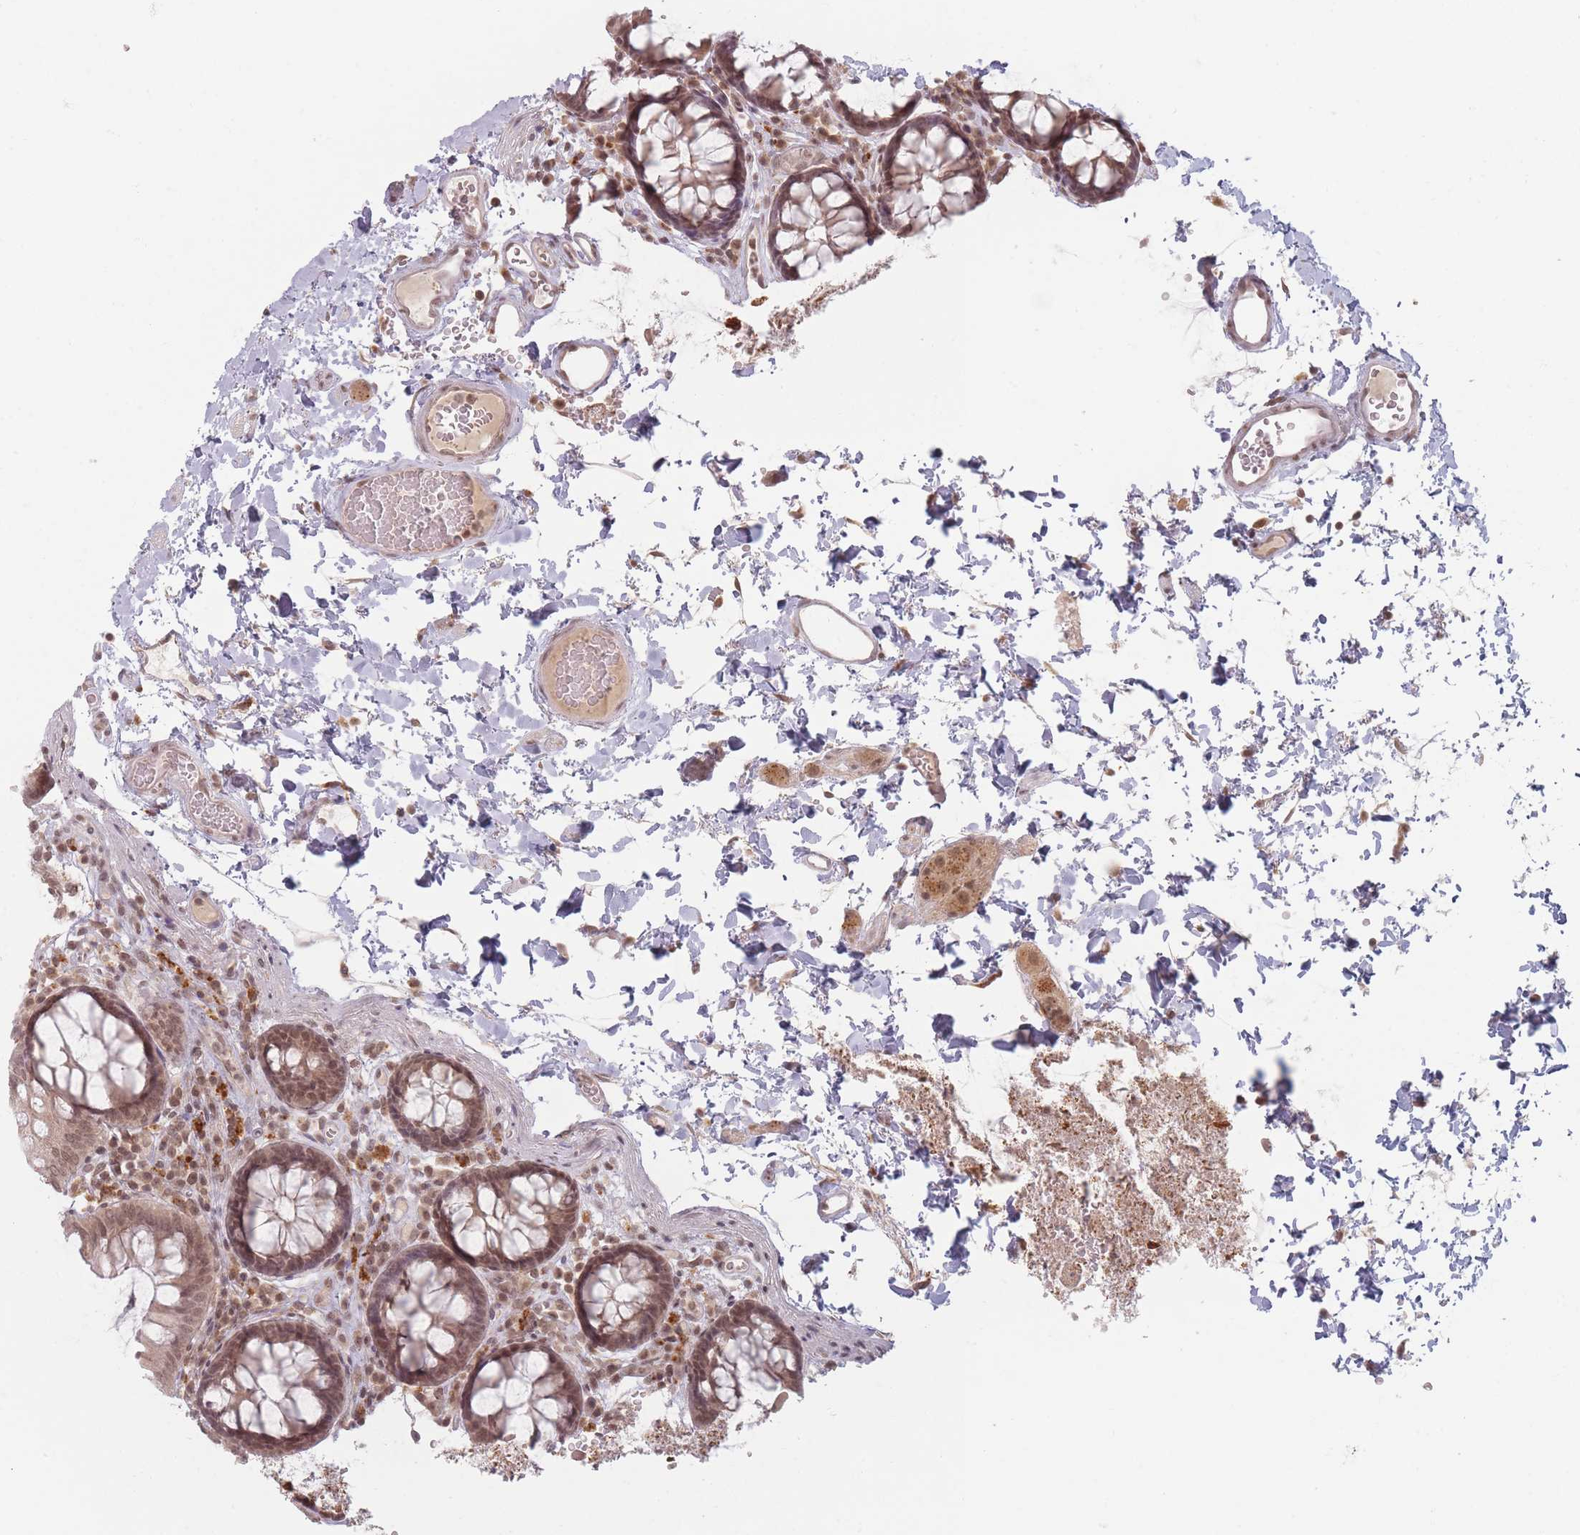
{"staining": {"intensity": "weak", "quantity": ">75%", "location": "nuclear"}, "tissue": "colon", "cell_type": "Endothelial cells", "image_type": "normal", "snomed": [{"axis": "morphology", "description": "Normal tissue, NOS"}, {"axis": "topography", "description": "Colon"}], "caption": "This is a histology image of immunohistochemistry staining of unremarkable colon, which shows weak expression in the nuclear of endothelial cells.", "gene": "SPATA45", "patient": {"sex": "male", "age": 84}}